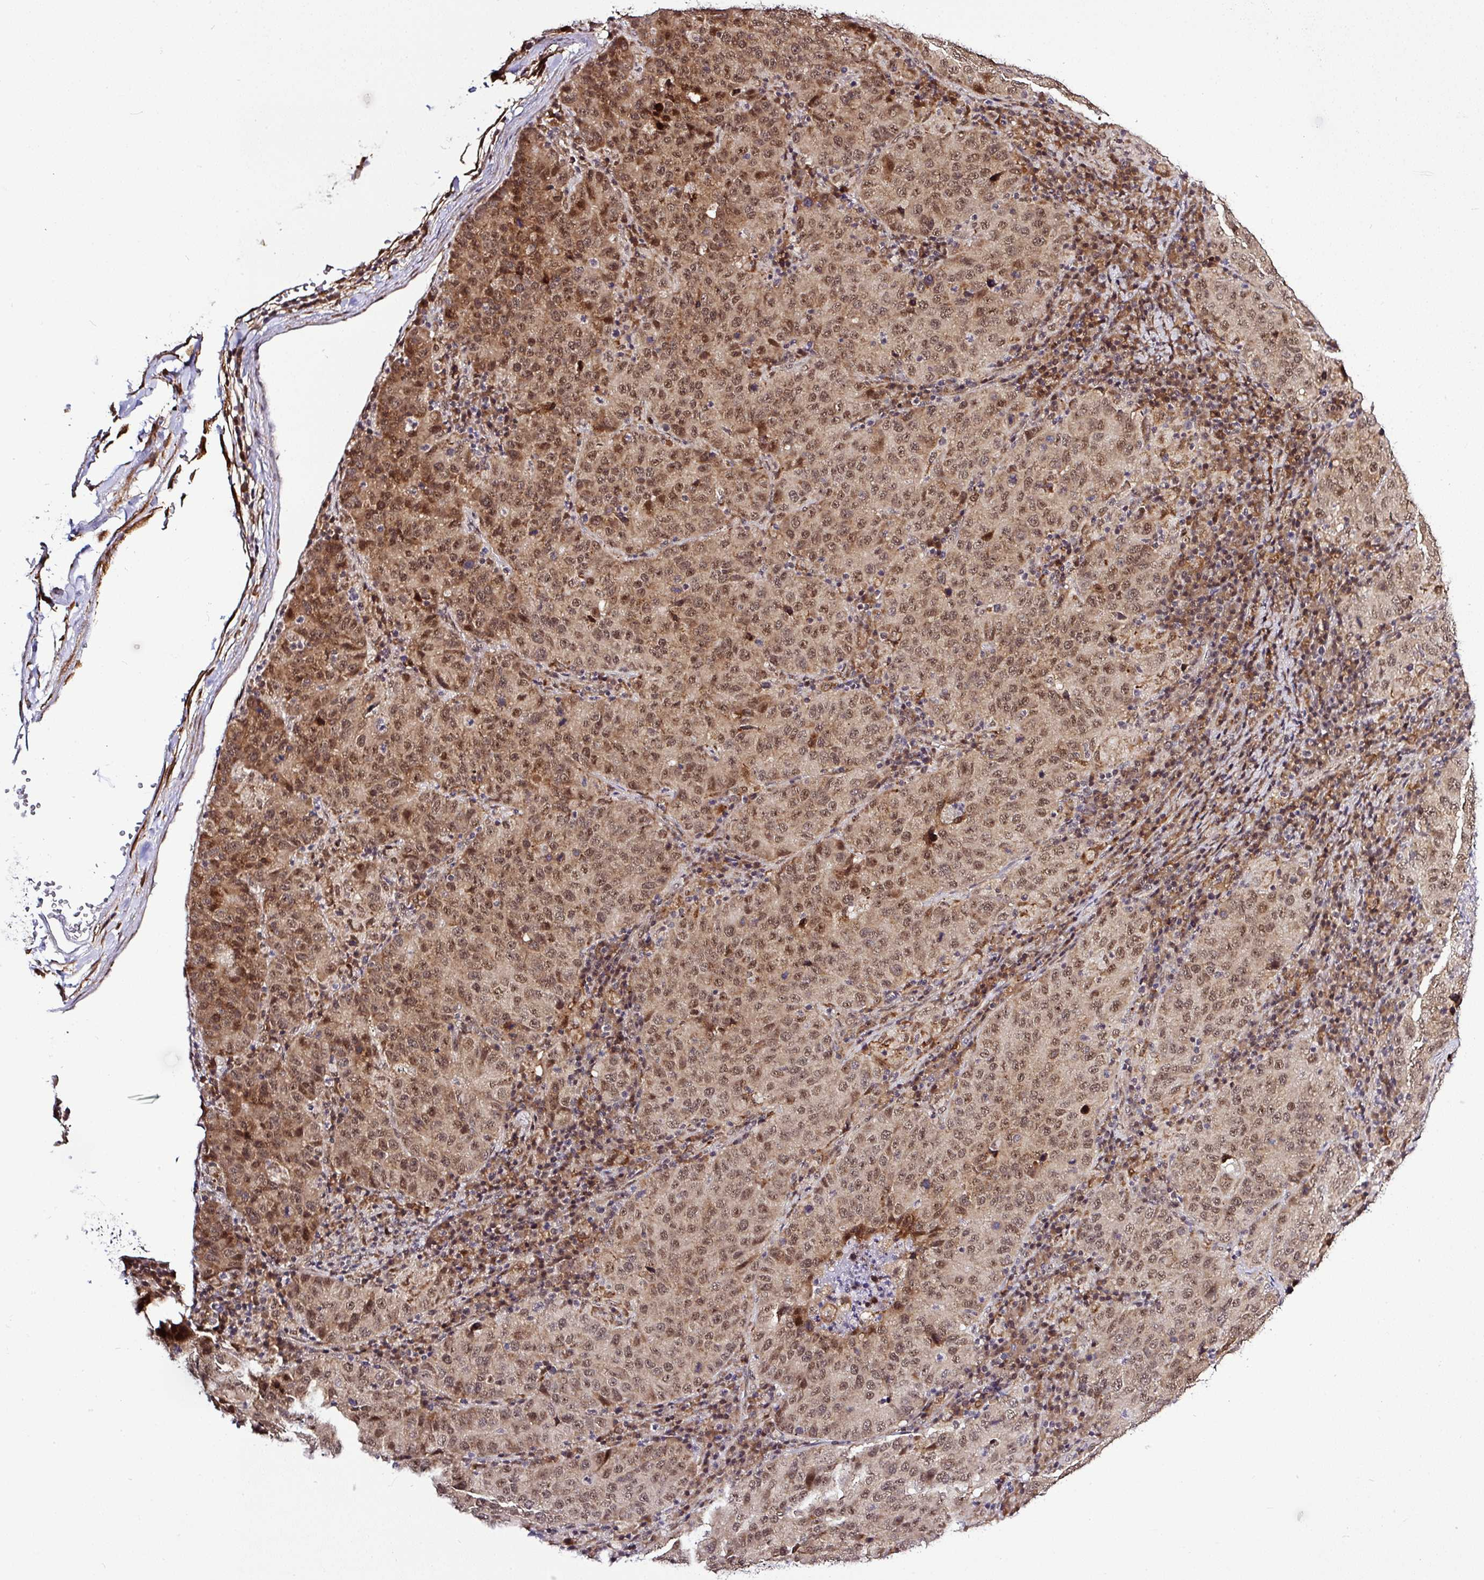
{"staining": {"intensity": "moderate", "quantity": ">75%", "location": "cytoplasmic/membranous,nuclear"}, "tissue": "stomach cancer", "cell_type": "Tumor cells", "image_type": "cancer", "snomed": [{"axis": "morphology", "description": "Adenocarcinoma, NOS"}, {"axis": "topography", "description": "Stomach"}], "caption": "IHC of stomach cancer (adenocarcinoma) reveals medium levels of moderate cytoplasmic/membranous and nuclear staining in approximately >75% of tumor cells.", "gene": "FAM153A", "patient": {"sex": "male", "age": 71}}